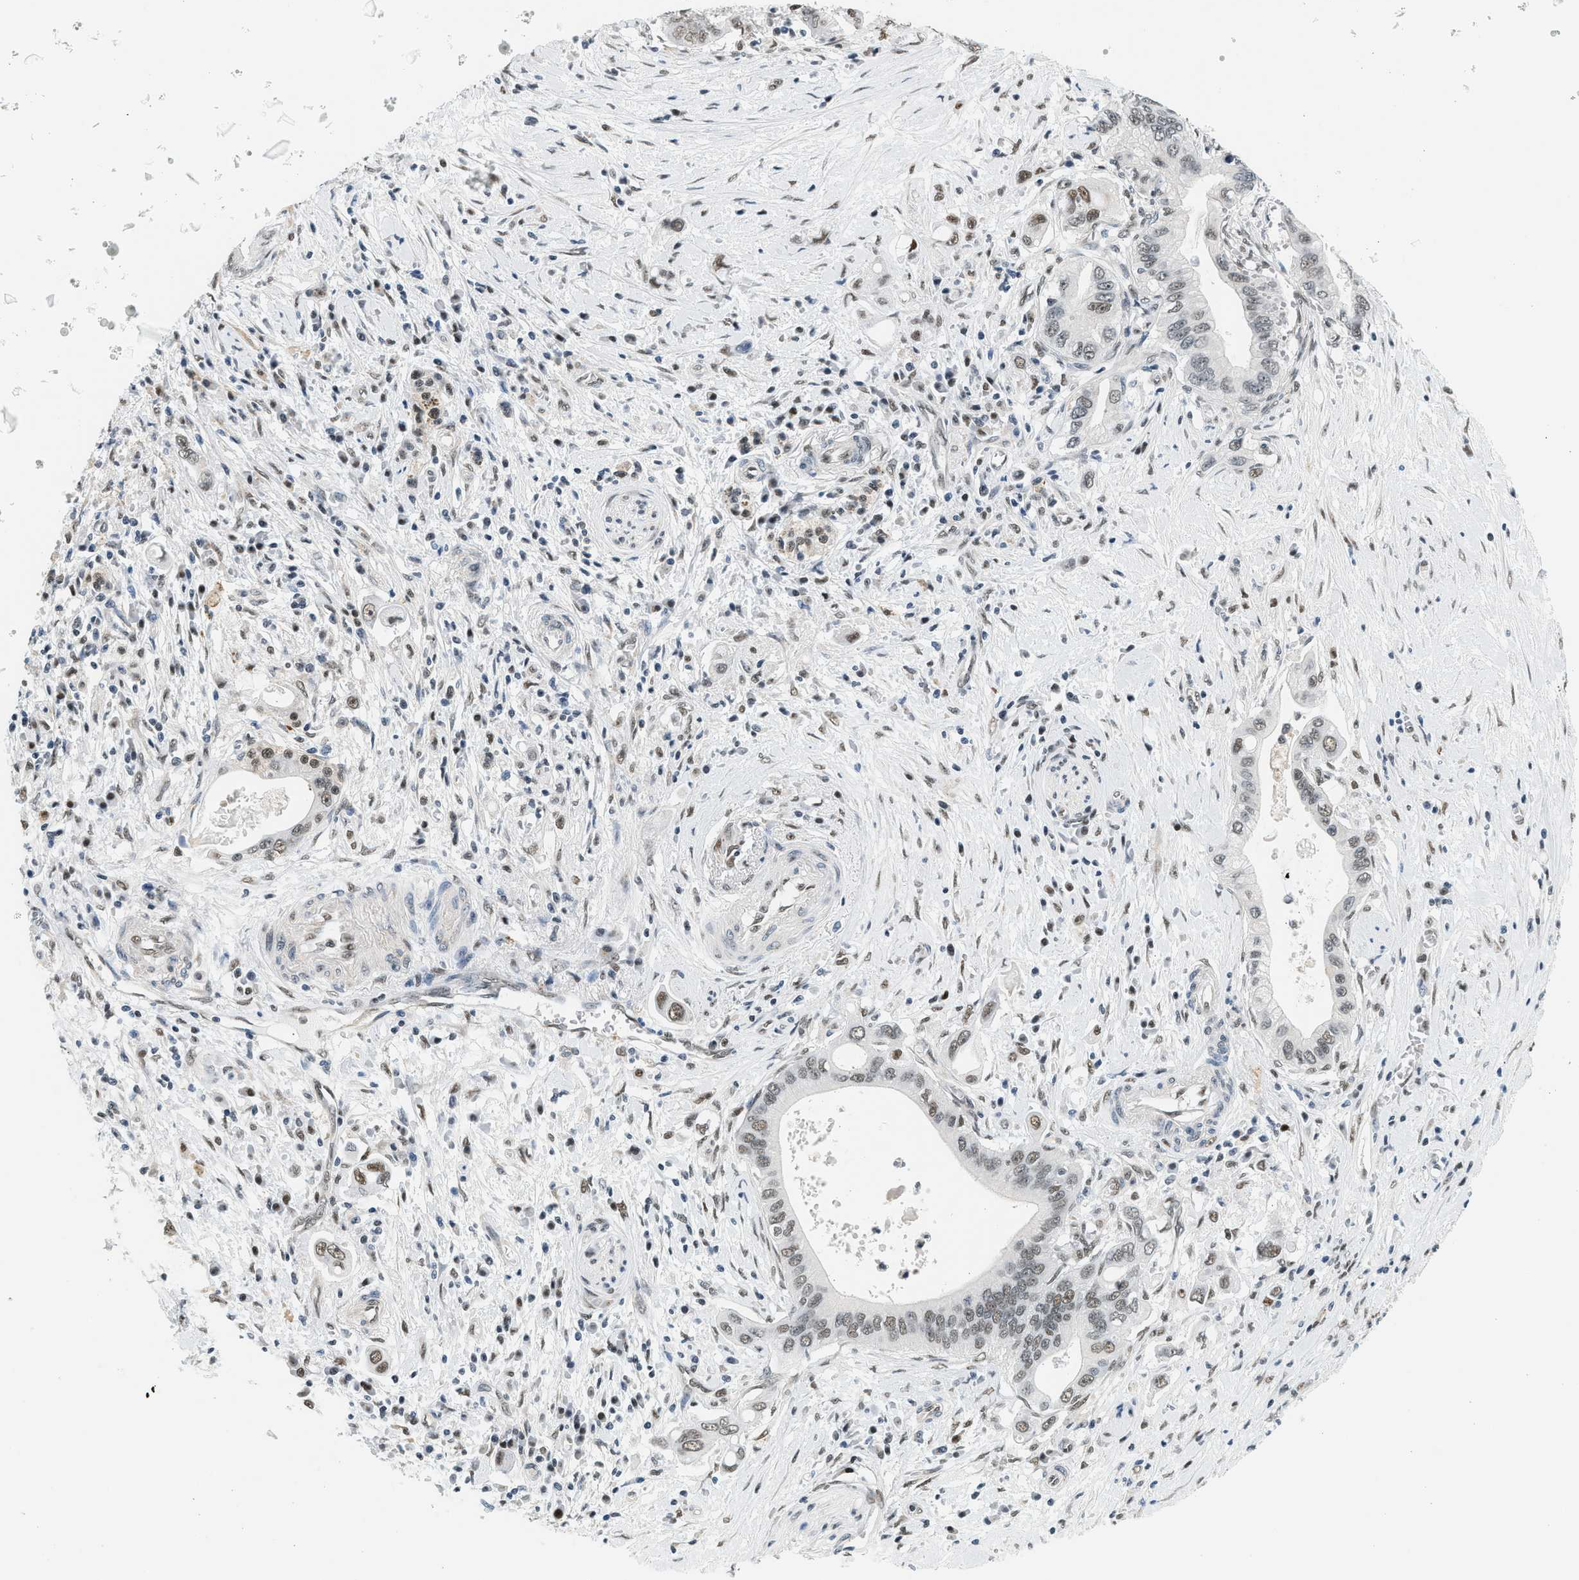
{"staining": {"intensity": "weak", "quantity": ">75%", "location": "nuclear"}, "tissue": "pancreatic cancer", "cell_type": "Tumor cells", "image_type": "cancer", "snomed": [{"axis": "morphology", "description": "Adenocarcinoma, NOS"}, {"axis": "topography", "description": "Pancreas"}], "caption": "Pancreatic cancer (adenocarcinoma) tissue displays weak nuclear staining in about >75% of tumor cells", "gene": "HIPK1", "patient": {"sex": "female", "age": 73}}